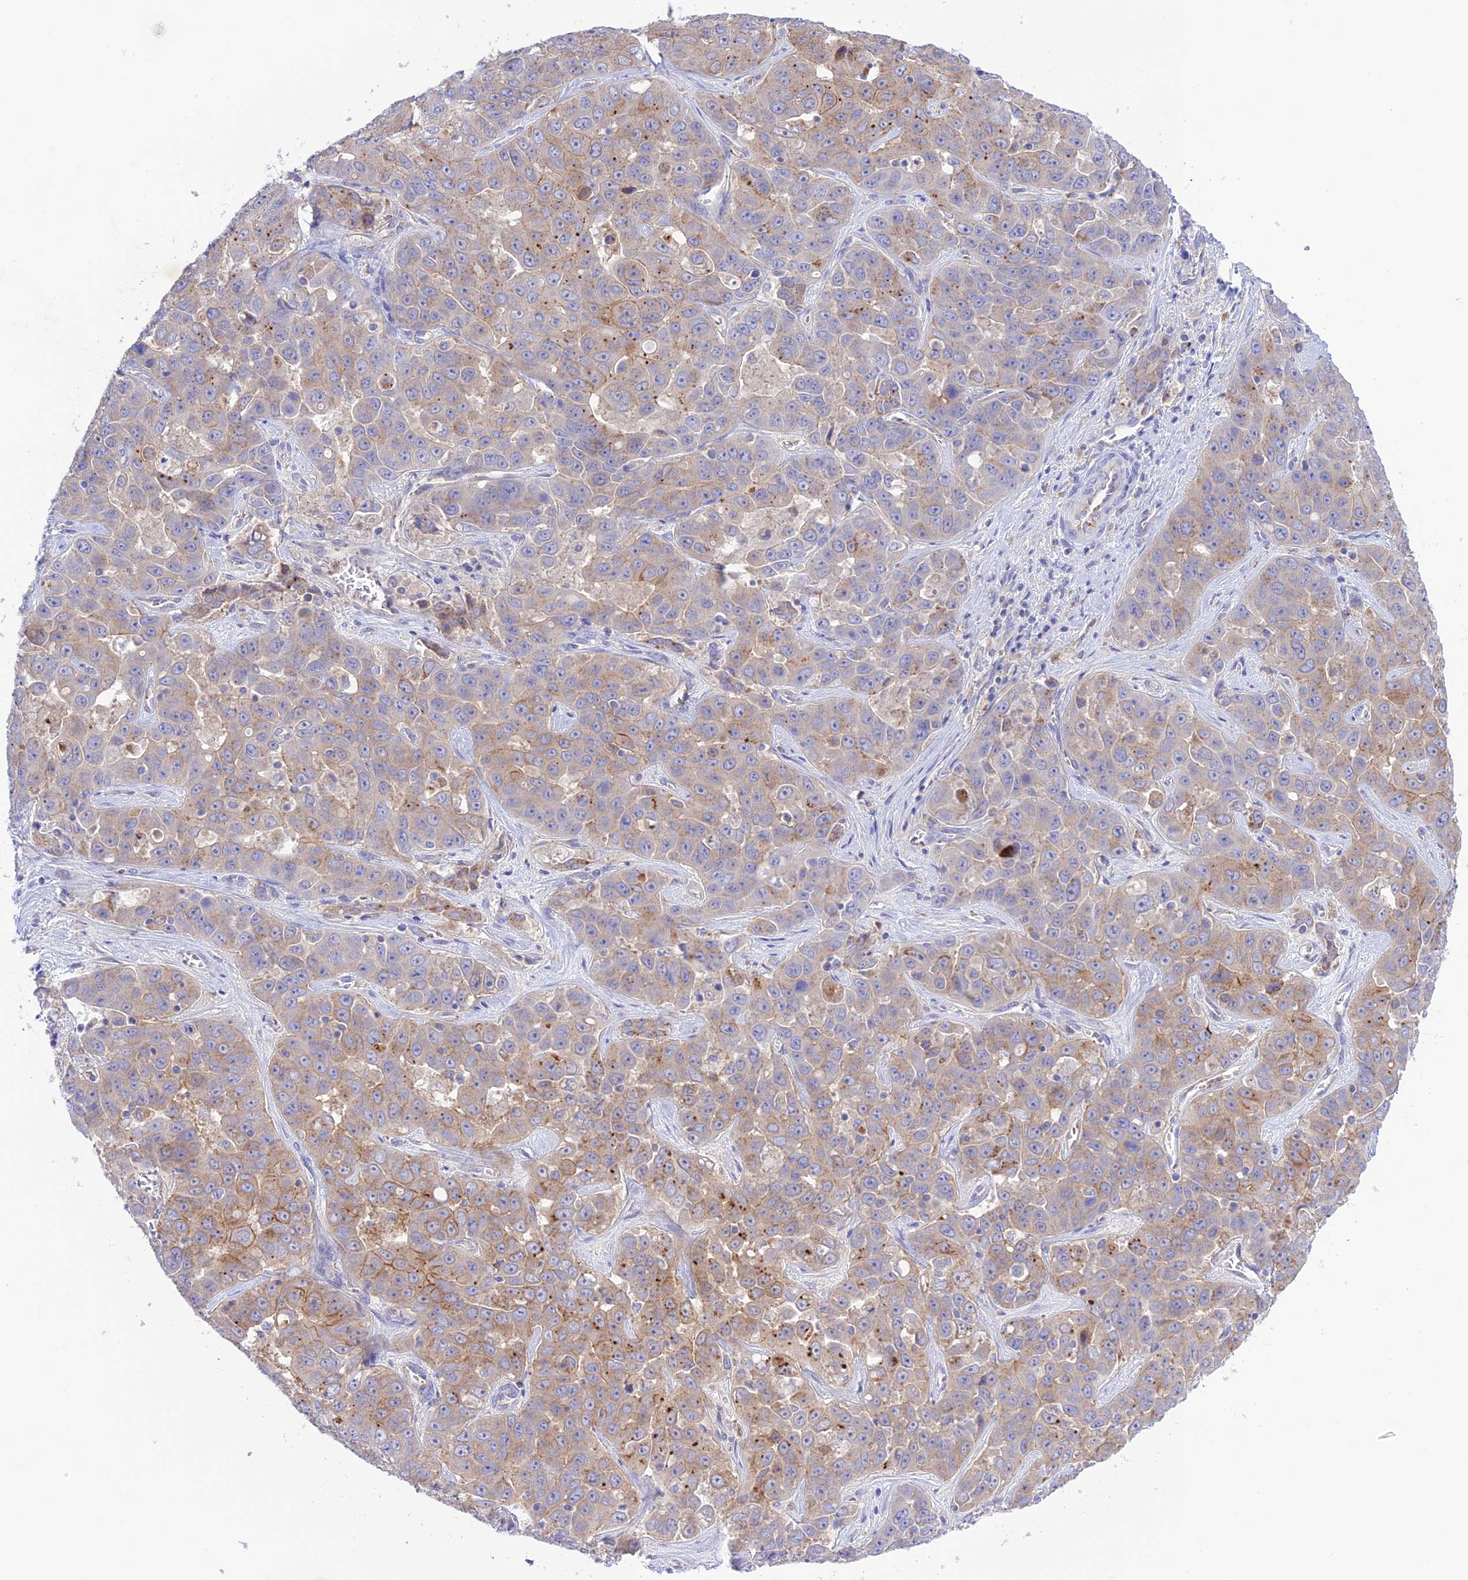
{"staining": {"intensity": "moderate", "quantity": "25%-75%", "location": "cytoplasmic/membranous"}, "tissue": "liver cancer", "cell_type": "Tumor cells", "image_type": "cancer", "snomed": [{"axis": "morphology", "description": "Cholangiocarcinoma"}, {"axis": "topography", "description": "Liver"}], "caption": "A high-resolution photomicrograph shows immunohistochemistry staining of liver cancer, which reveals moderate cytoplasmic/membranous positivity in approximately 25%-75% of tumor cells. The staining was performed using DAB (3,3'-diaminobenzidine) to visualize the protein expression in brown, while the nuclei were stained in blue with hematoxylin (Magnification: 20x).", "gene": "CHSY3", "patient": {"sex": "female", "age": 52}}